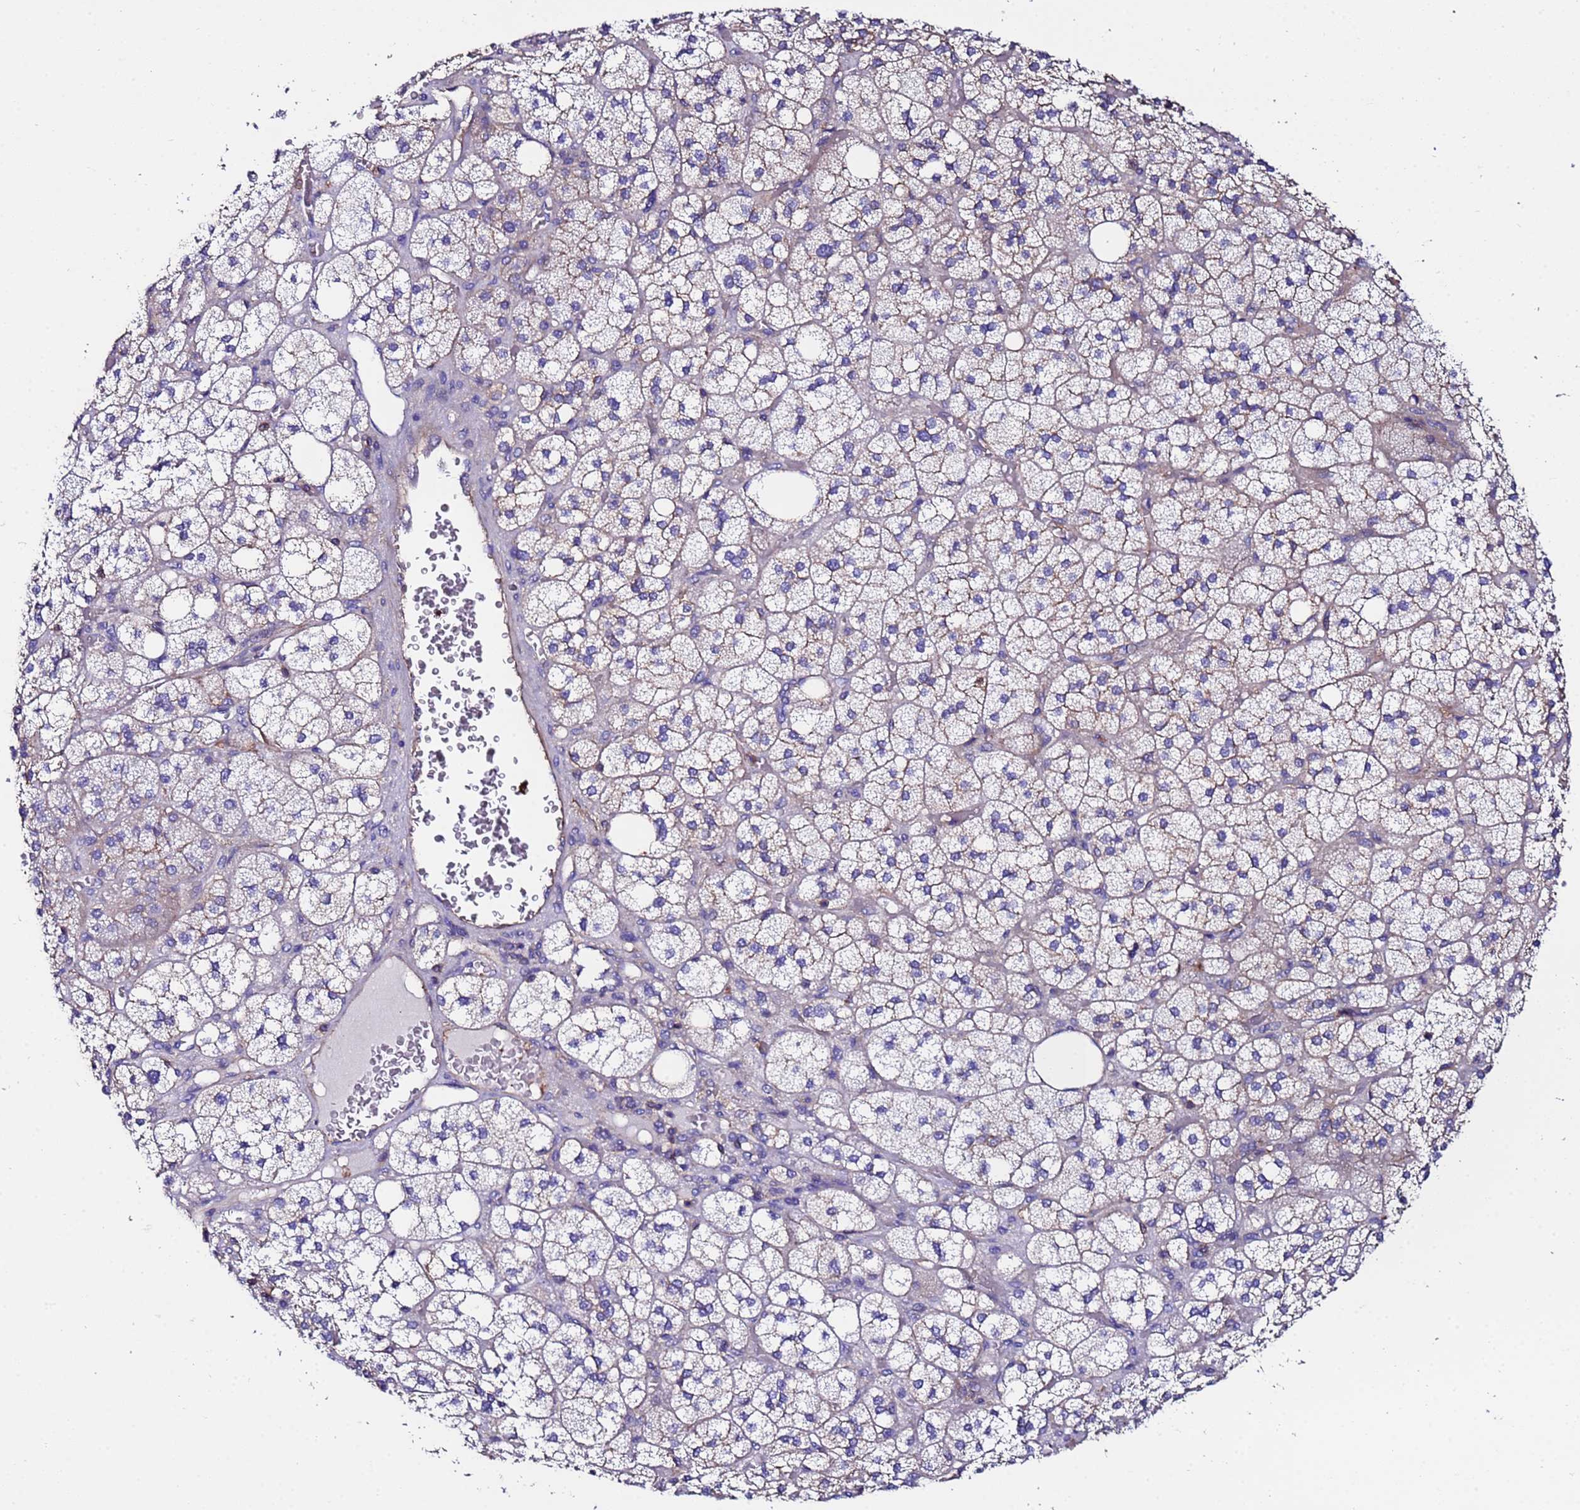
{"staining": {"intensity": "moderate", "quantity": "25%-75%", "location": "cytoplasmic/membranous"}, "tissue": "adrenal gland", "cell_type": "Glandular cells", "image_type": "normal", "snomed": [{"axis": "morphology", "description": "Normal tissue, NOS"}, {"axis": "topography", "description": "Adrenal gland"}], "caption": "High-power microscopy captured an immunohistochemistry (IHC) histopathology image of unremarkable adrenal gland, revealing moderate cytoplasmic/membranous expression in approximately 25%-75% of glandular cells. (DAB IHC, brown staining for protein, blue staining for nuclei).", "gene": "POTEE", "patient": {"sex": "male", "age": 61}}